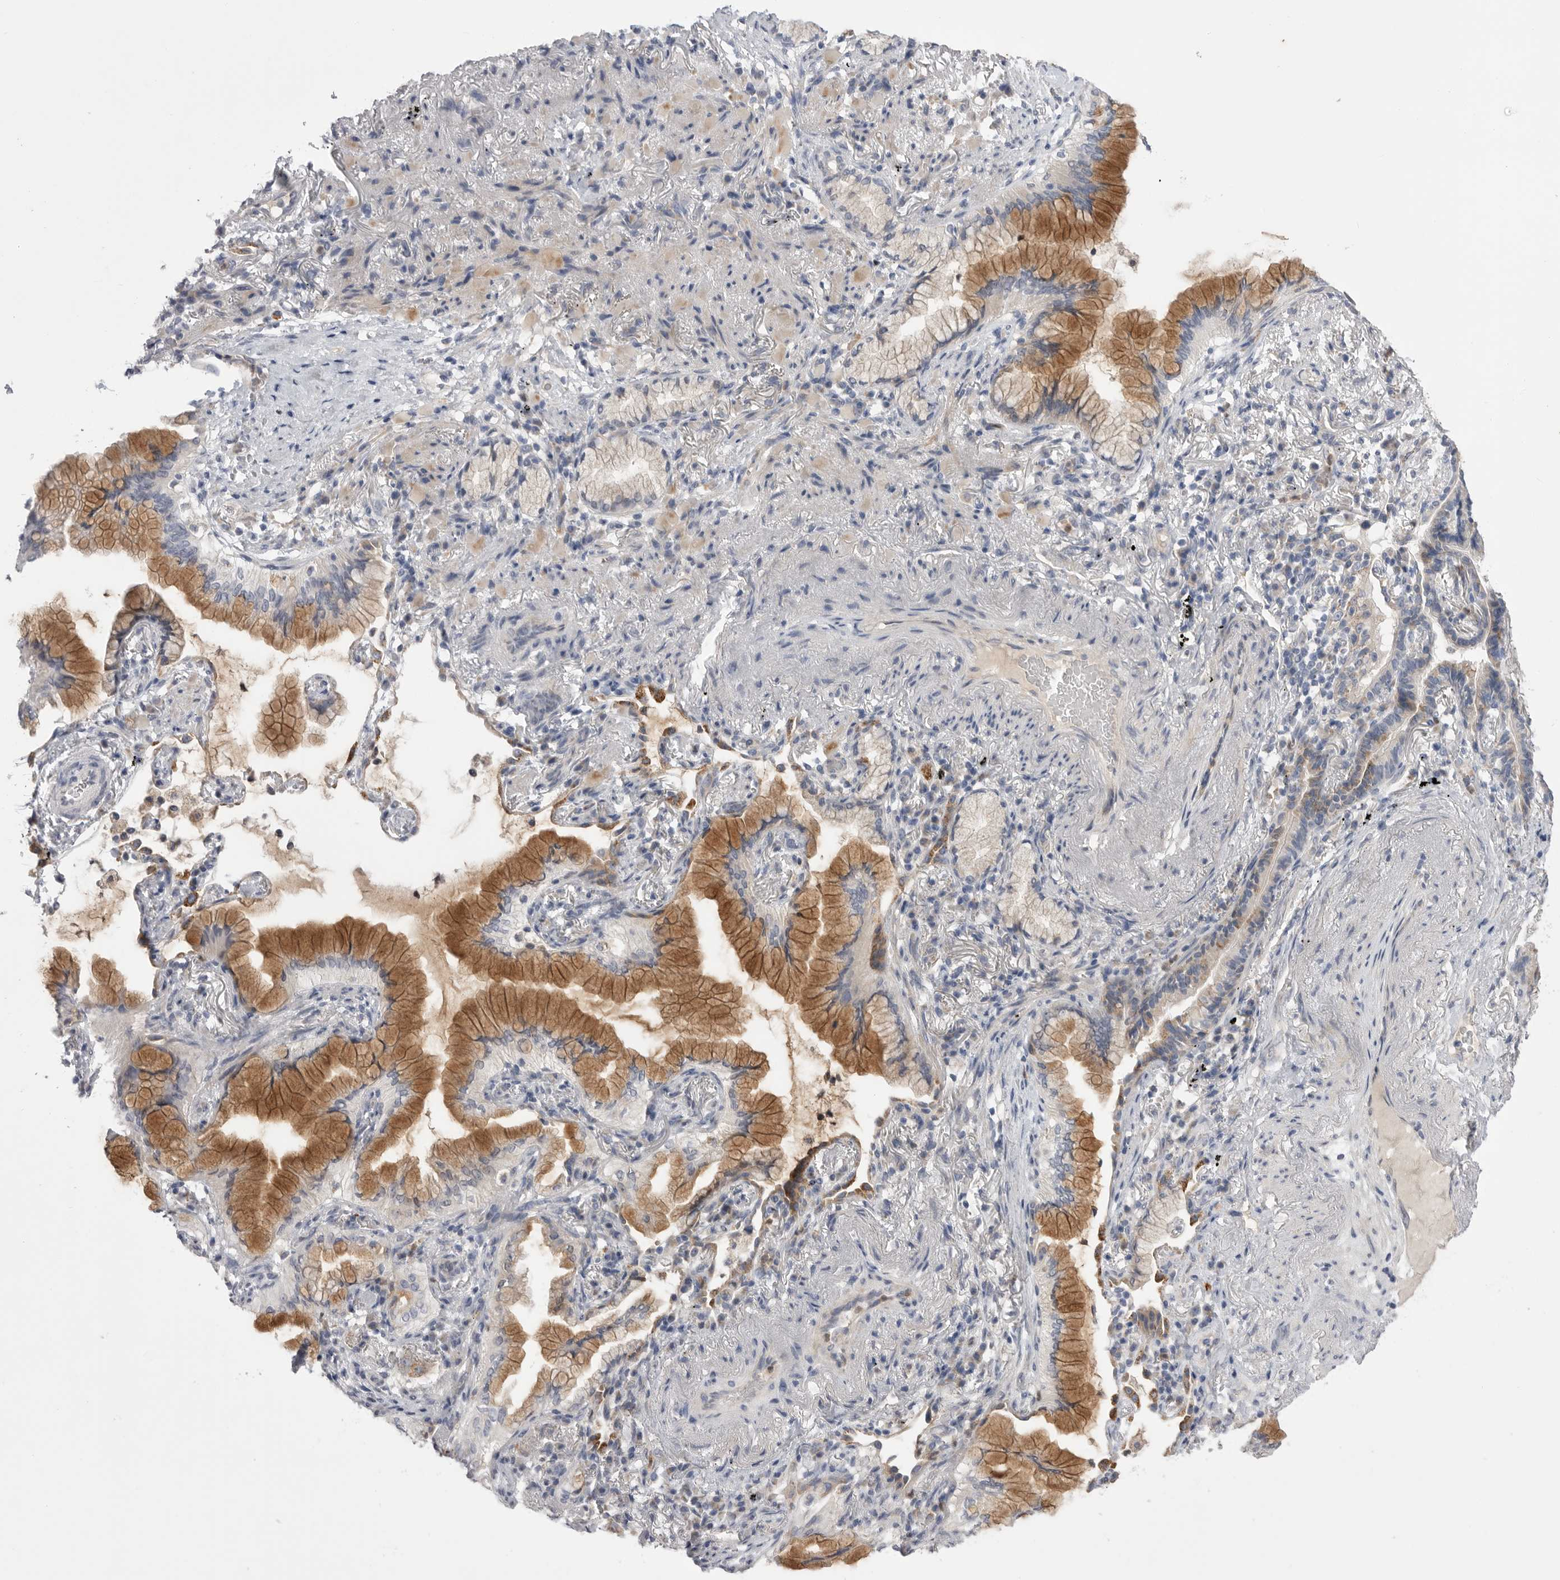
{"staining": {"intensity": "moderate", "quantity": ">75%", "location": "cytoplasmic/membranous"}, "tissue": "lung cancer", "cell_type": "Tumor cells", "image_type": "cancer", "snomed": [{"axis": "morphology", "description": "Adenocarcinoma, NOS"}, {"axis": "topography", "description": "Lung"}], "caption": "Lung cancer tissue demonstrates moderate cytoplasmic/membranous expression in about >75% of tumor cells (DAB IHC, brown staining for protein, blue staining for nuclei).", "gene": "CCDC126", "patient": {"sex": "female", "age": 70}}